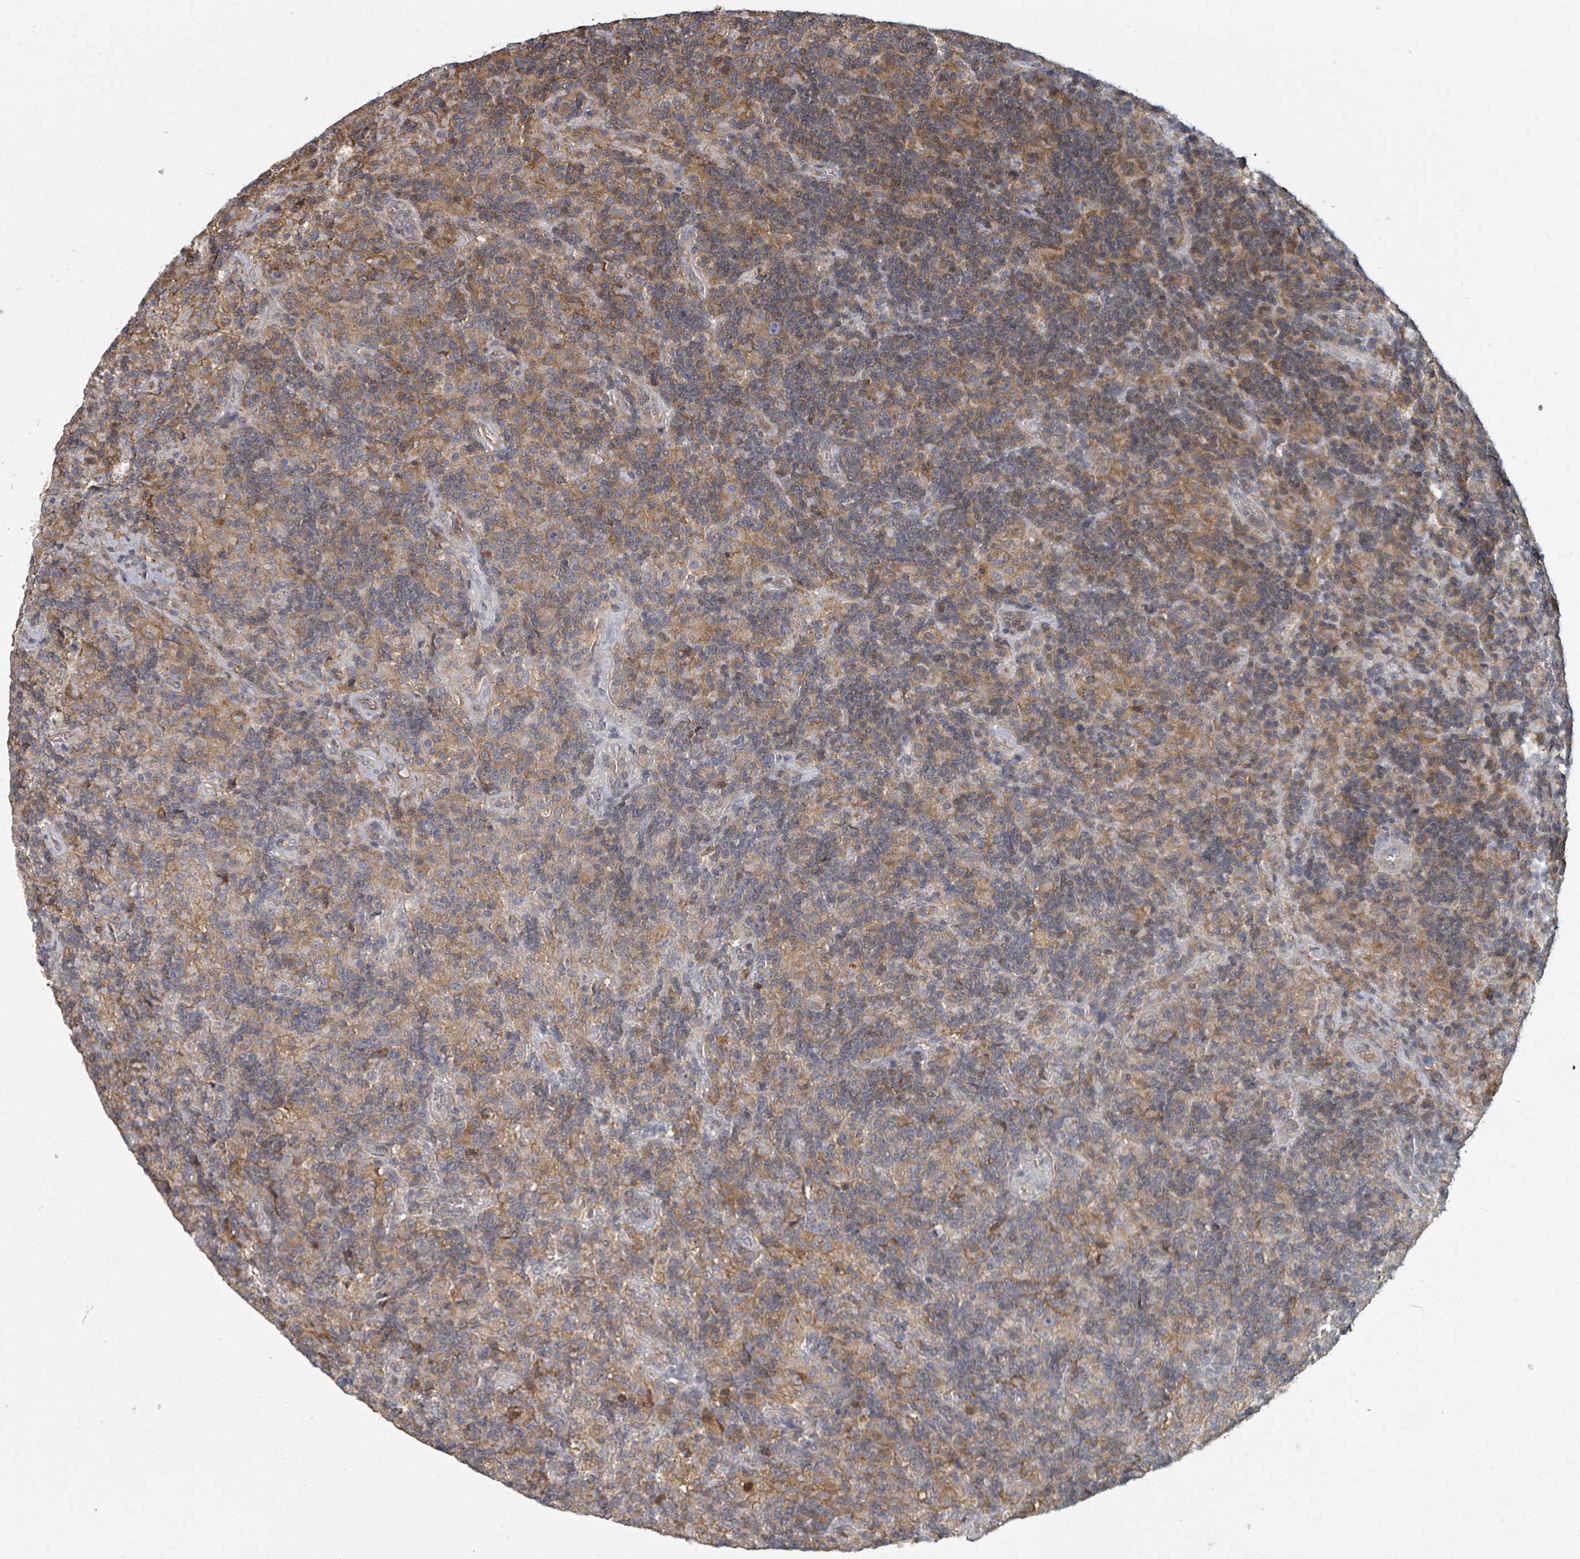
{"staining": {"intensity": "weak", "quantity": ">75%", "location": "cytoplasmic/membranous"}, "tissue": "lymphoma", "cell_type": "Tumor cells", "image_type": "cancer", "snomed": [{"axis": "morphology", "description": "Hodgkin's disease, NOS"}, {"axis": "topography", "description": "Lymph node"}], "caption": "High-power microscopy captured an IHC histopathology image of Hodgkin's disease, revealing weak cytoplasmic/membranous positivity in approximately >75% of tumor cells.", "gene": "GABBR1", "patient": {"sex": "male", "age": 70}}